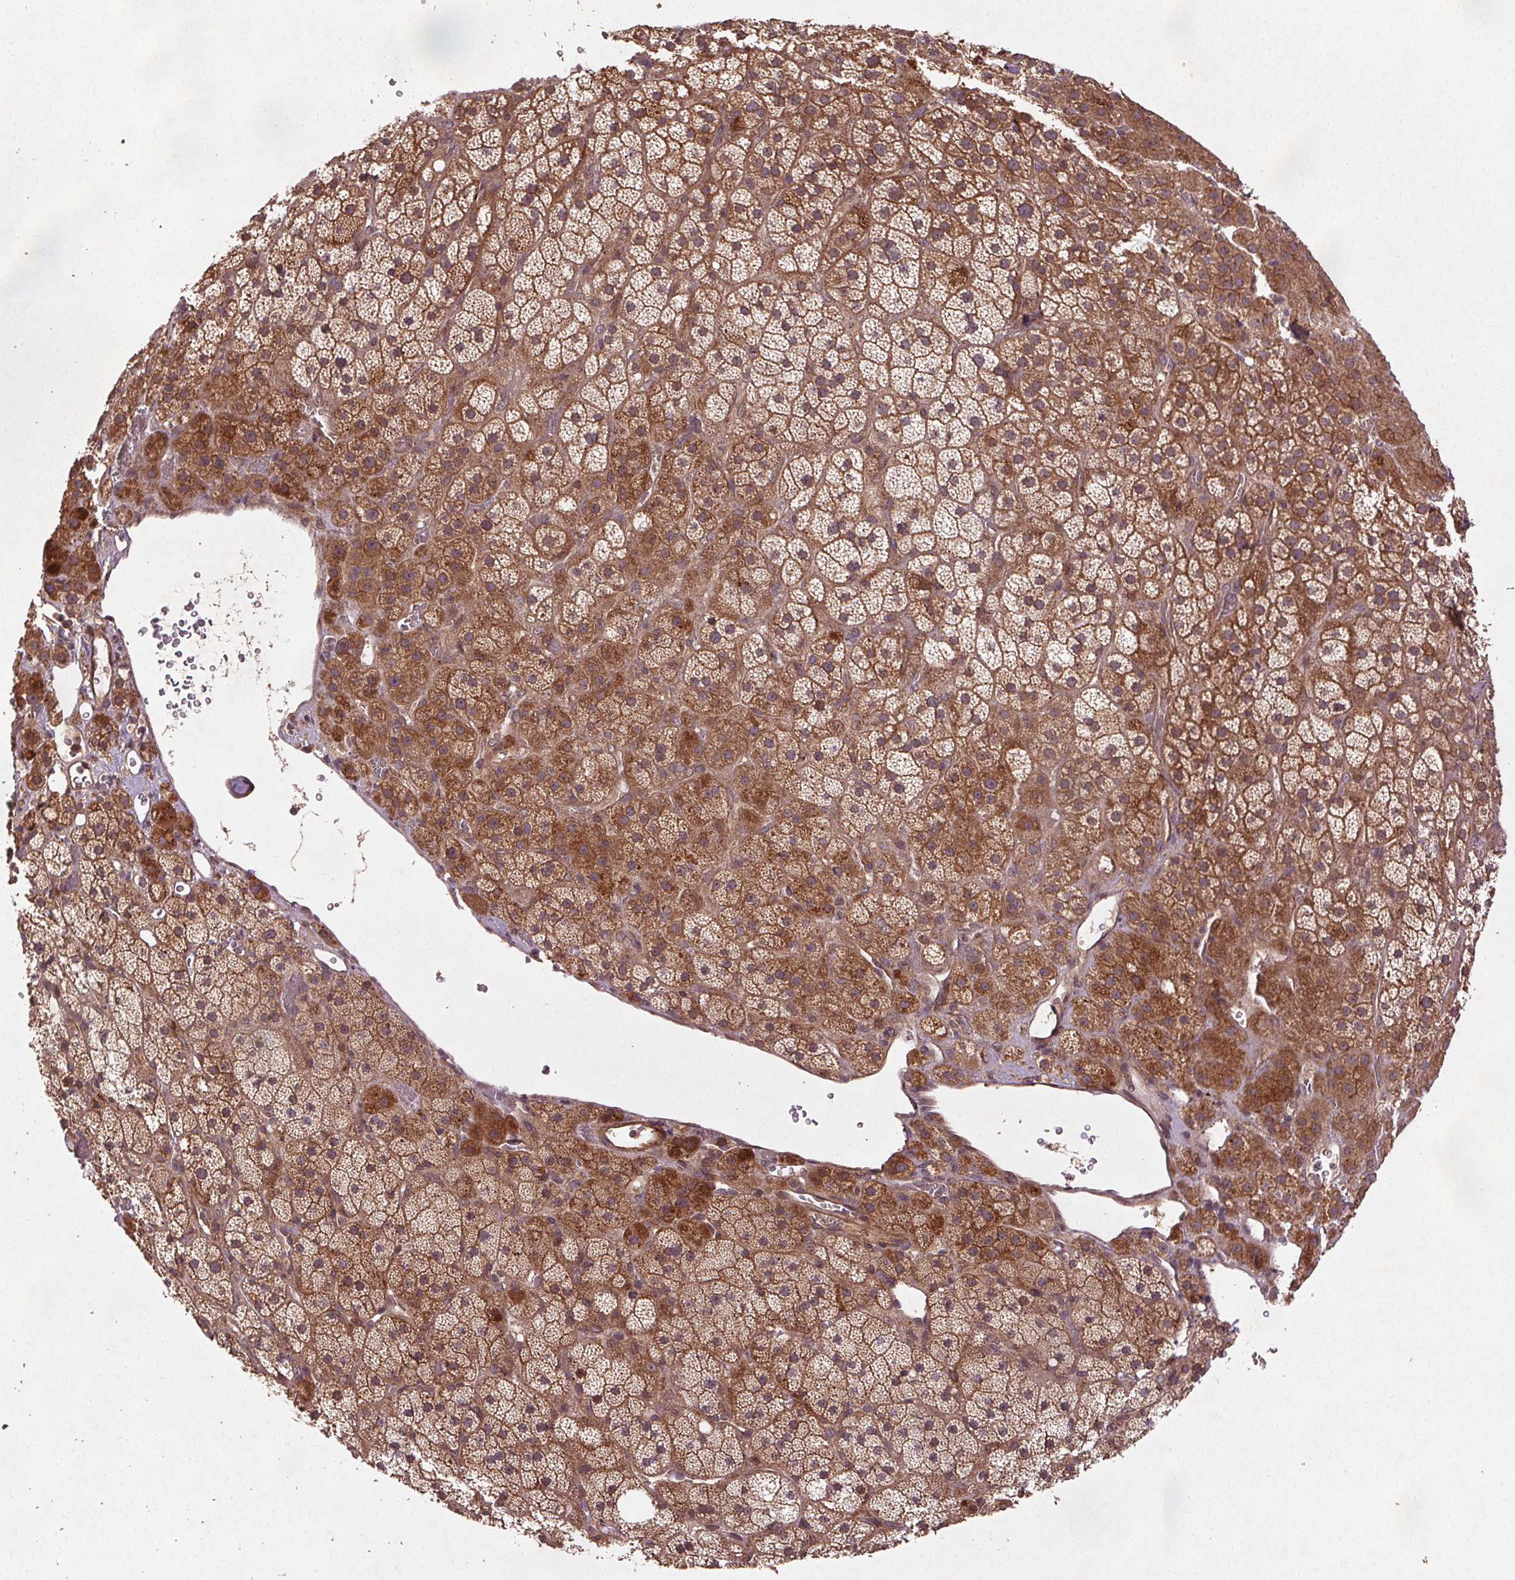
{"staining": {"intensity": "moderate", "quantity": ">75%", "location": "cytoplasmic/membranous"}, "tissue": "adrenal gland", "cell_type": "Glandular cells", "image_type": "normal", "snomed": [{"axis": "morphology", "description": "Normal tissue, NOS"}, {"axis": "topography", "description": "Adrenal gland"}], "caption": "Glandular cells display medium levels of moderate cytoplasmic/membranous staining in approximately >75% of cells in unremarkable adrenal gland.", "gene": "SEC14L2", "patient": {"sex": "male", "age": 57}}